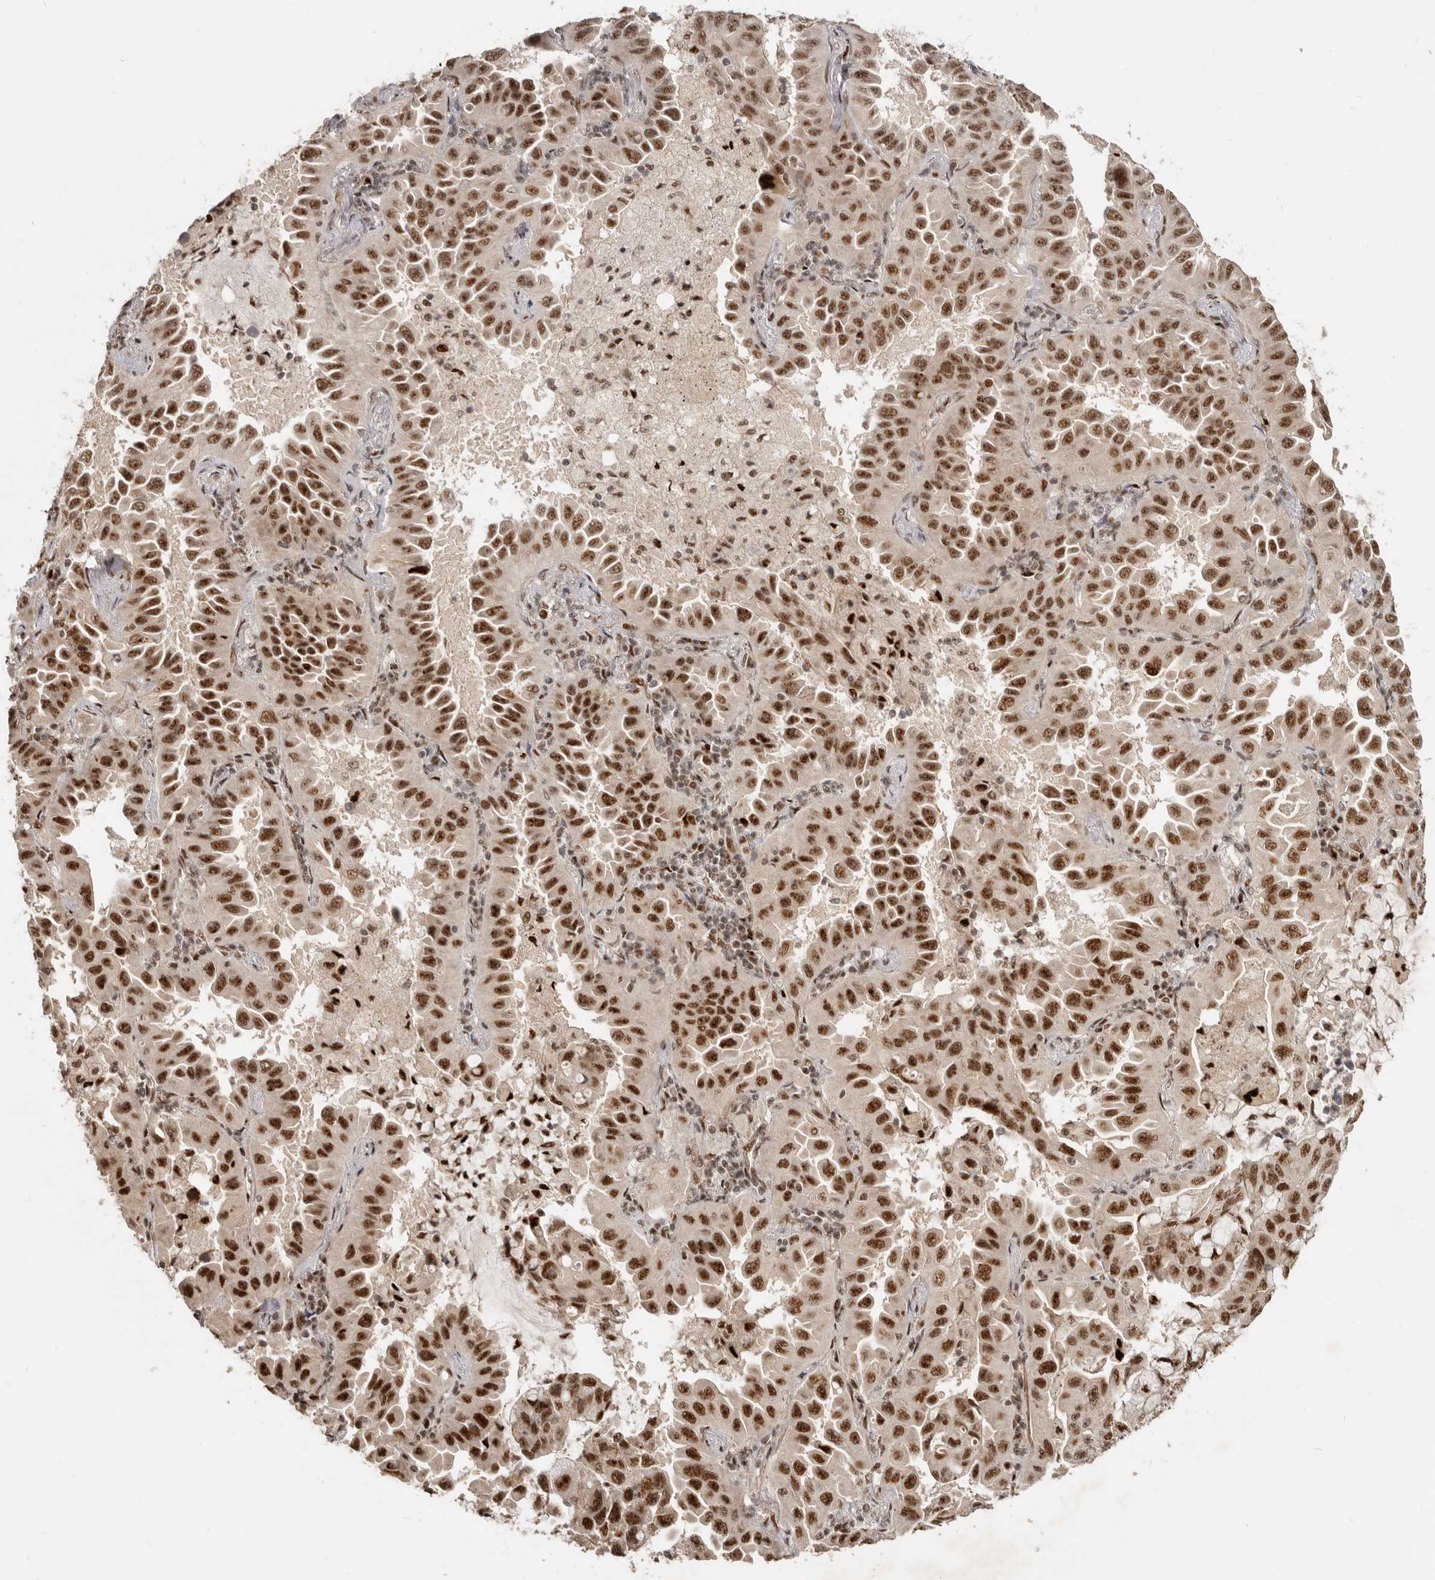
{"staining": {"intensity": "strong", "quantity": ">75%", "location": "nuclear"}, "tissue": "lung cancer", "cell_type": "Tumor cells", "image_type": "cancer", "snomed": [{"axis": "morphology", "description": "Adenocarcinoma, NOS"}, {"axis": "topography", "description": "Lung"}], "caption": "Lung cancer stained for a protein demonstrates strong nuclear positivity in tumor cells. (Brightfield microscopy of DAB IHC at high magnification).", "gene": "GPBP1L1", "patient": {"sex": "male", "age": 64}}